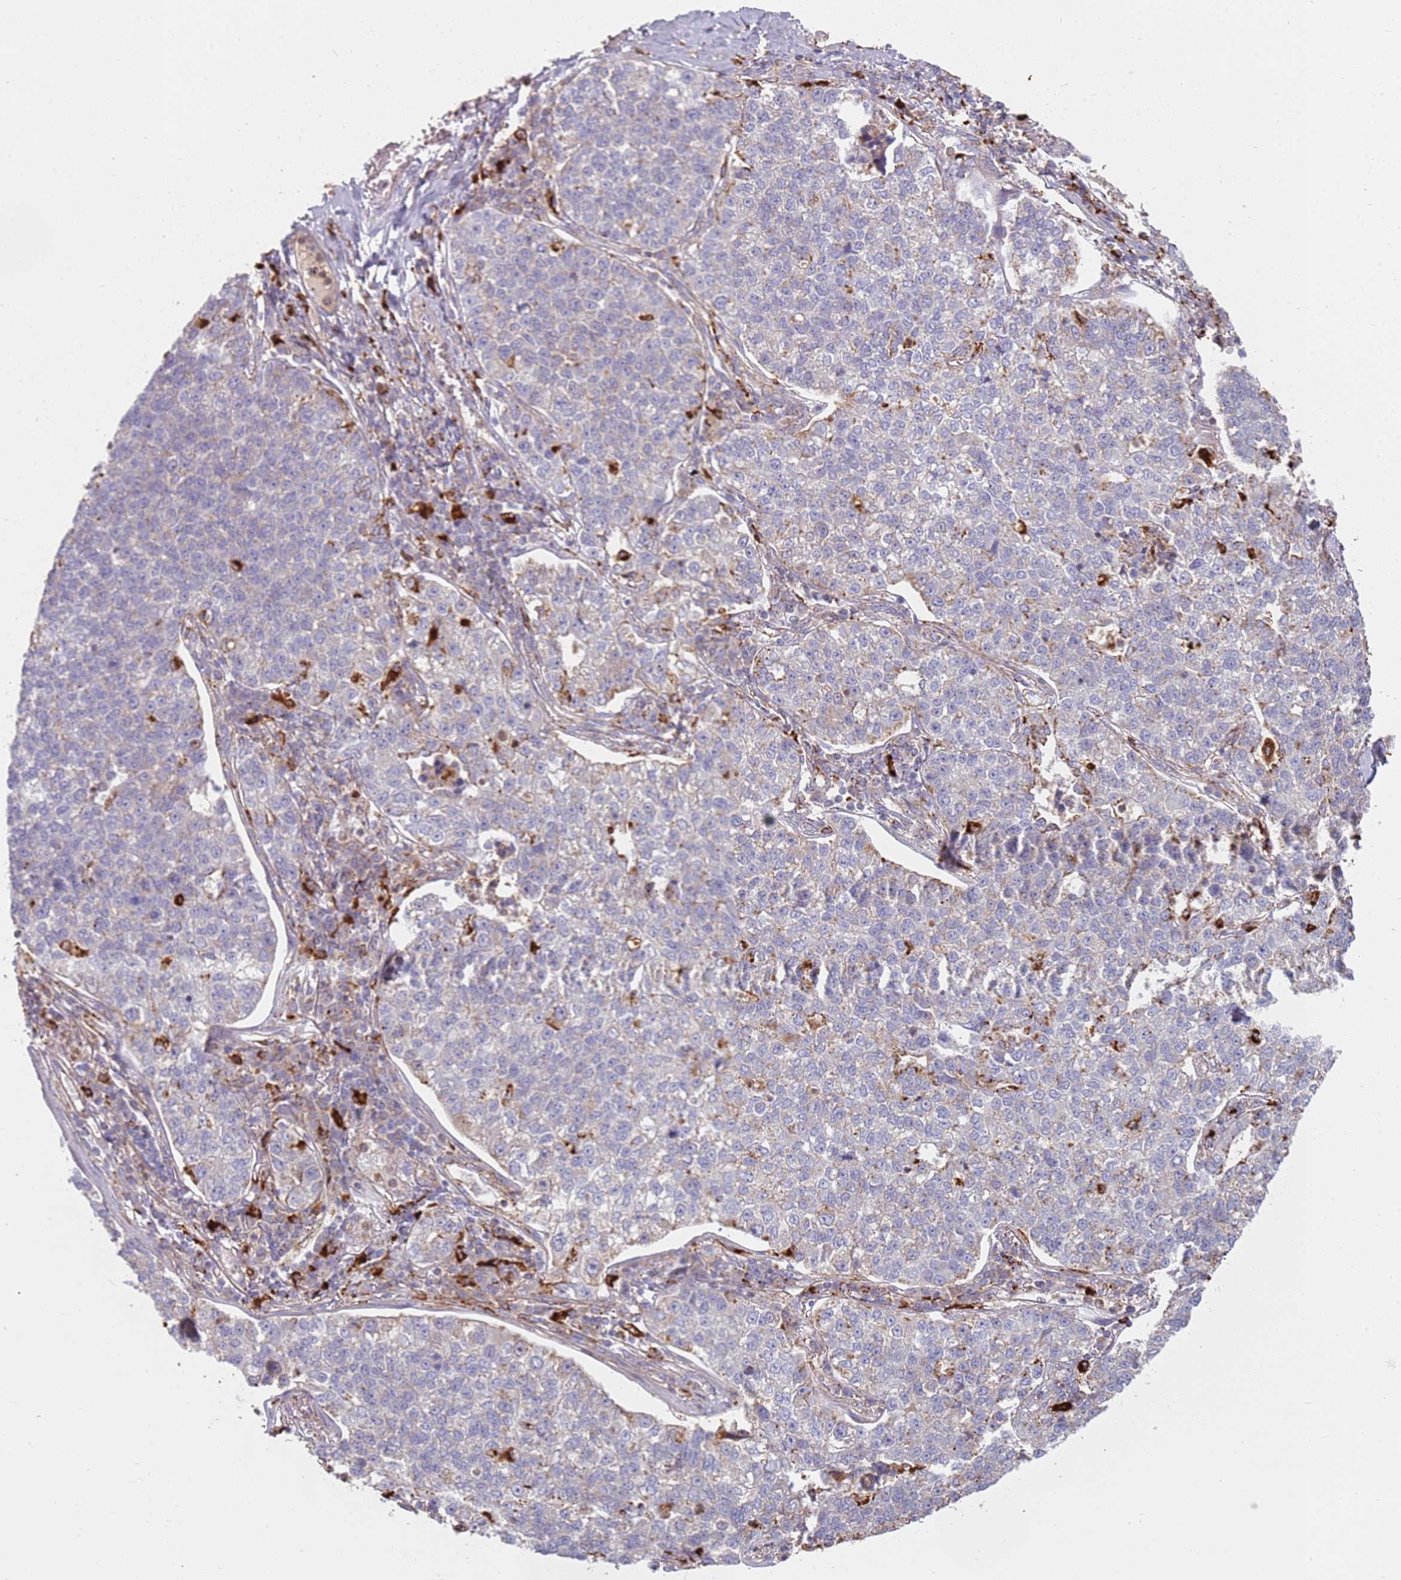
{"staining": {"intensity": "negative", "quantity": "none", "location": "none"}, "tissue": "lung cancer", "cell_type": "Tumor cells", "image_type": "cancer", "snomed": [{"axis": "morphology", "description": "Adenocarcinoma, NOS"}, {"axis": "topography", "description": "Lung"}], "caption": "High power microscopy micrograph of an immunohistochemistry (IHC) image of lung cancer (adenocarcinoma), revealing no significant staining in tumor cells.", "gene": "TMEM229B", "patient": {"sex": "male", "age": 49}}